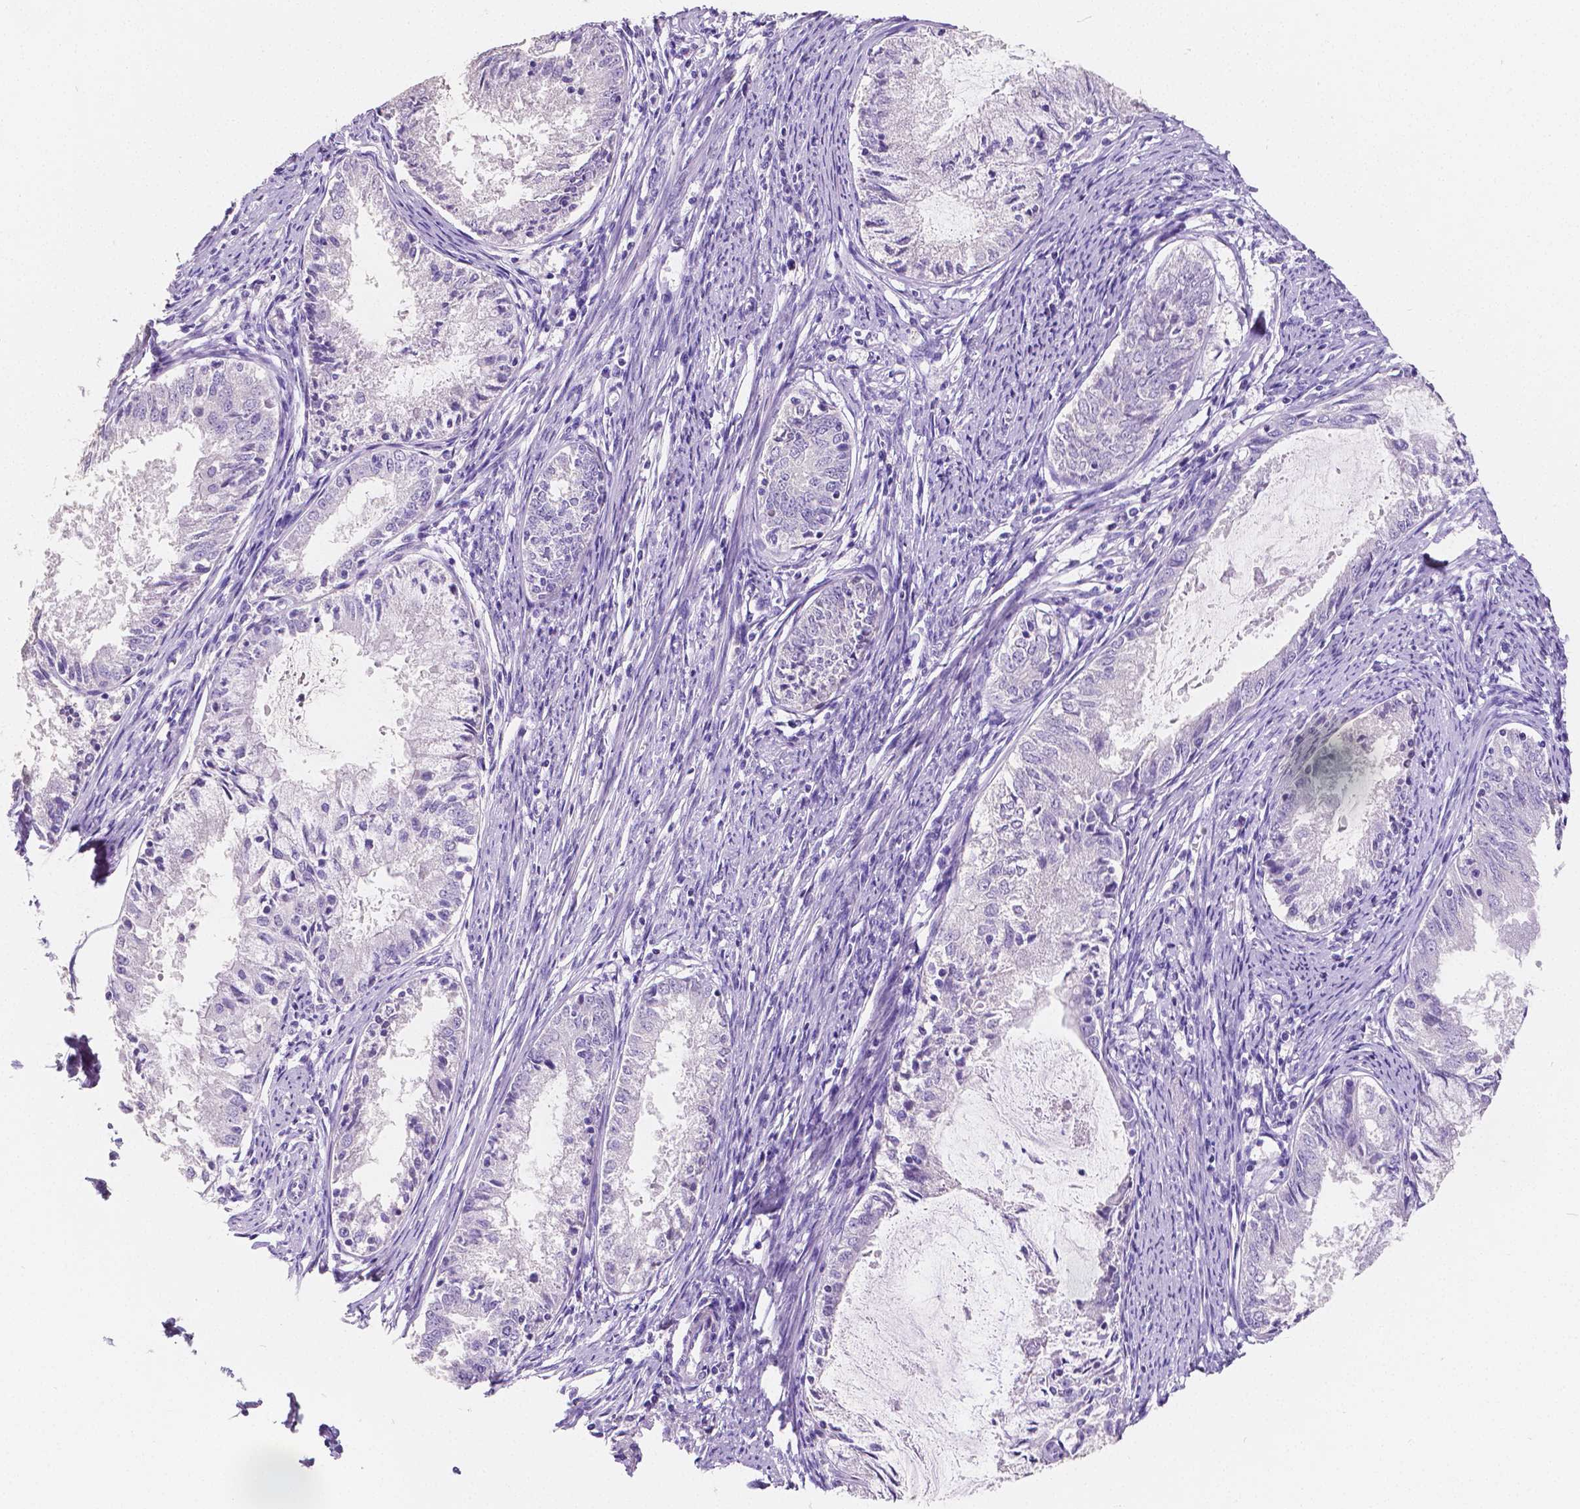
{"staining": {"intensity": "negative", "quantity": "none", "location": "none"}, "tissue": "endometrial cancer", "cell_type": "Tumor cells", "image_type": "cancer", "snomed": [{"axis": "morphology", "description": "Adenocarcinoma, NOS"}, {"axis": "topography", "description": "Endometrium"}], "caption": "Adenocarcinoma (endometrial) stained for a protein using IHC exhibits no expression tumor cells.", "gene": "SATB2", "patient": {"sex": "female", "age": 57}}